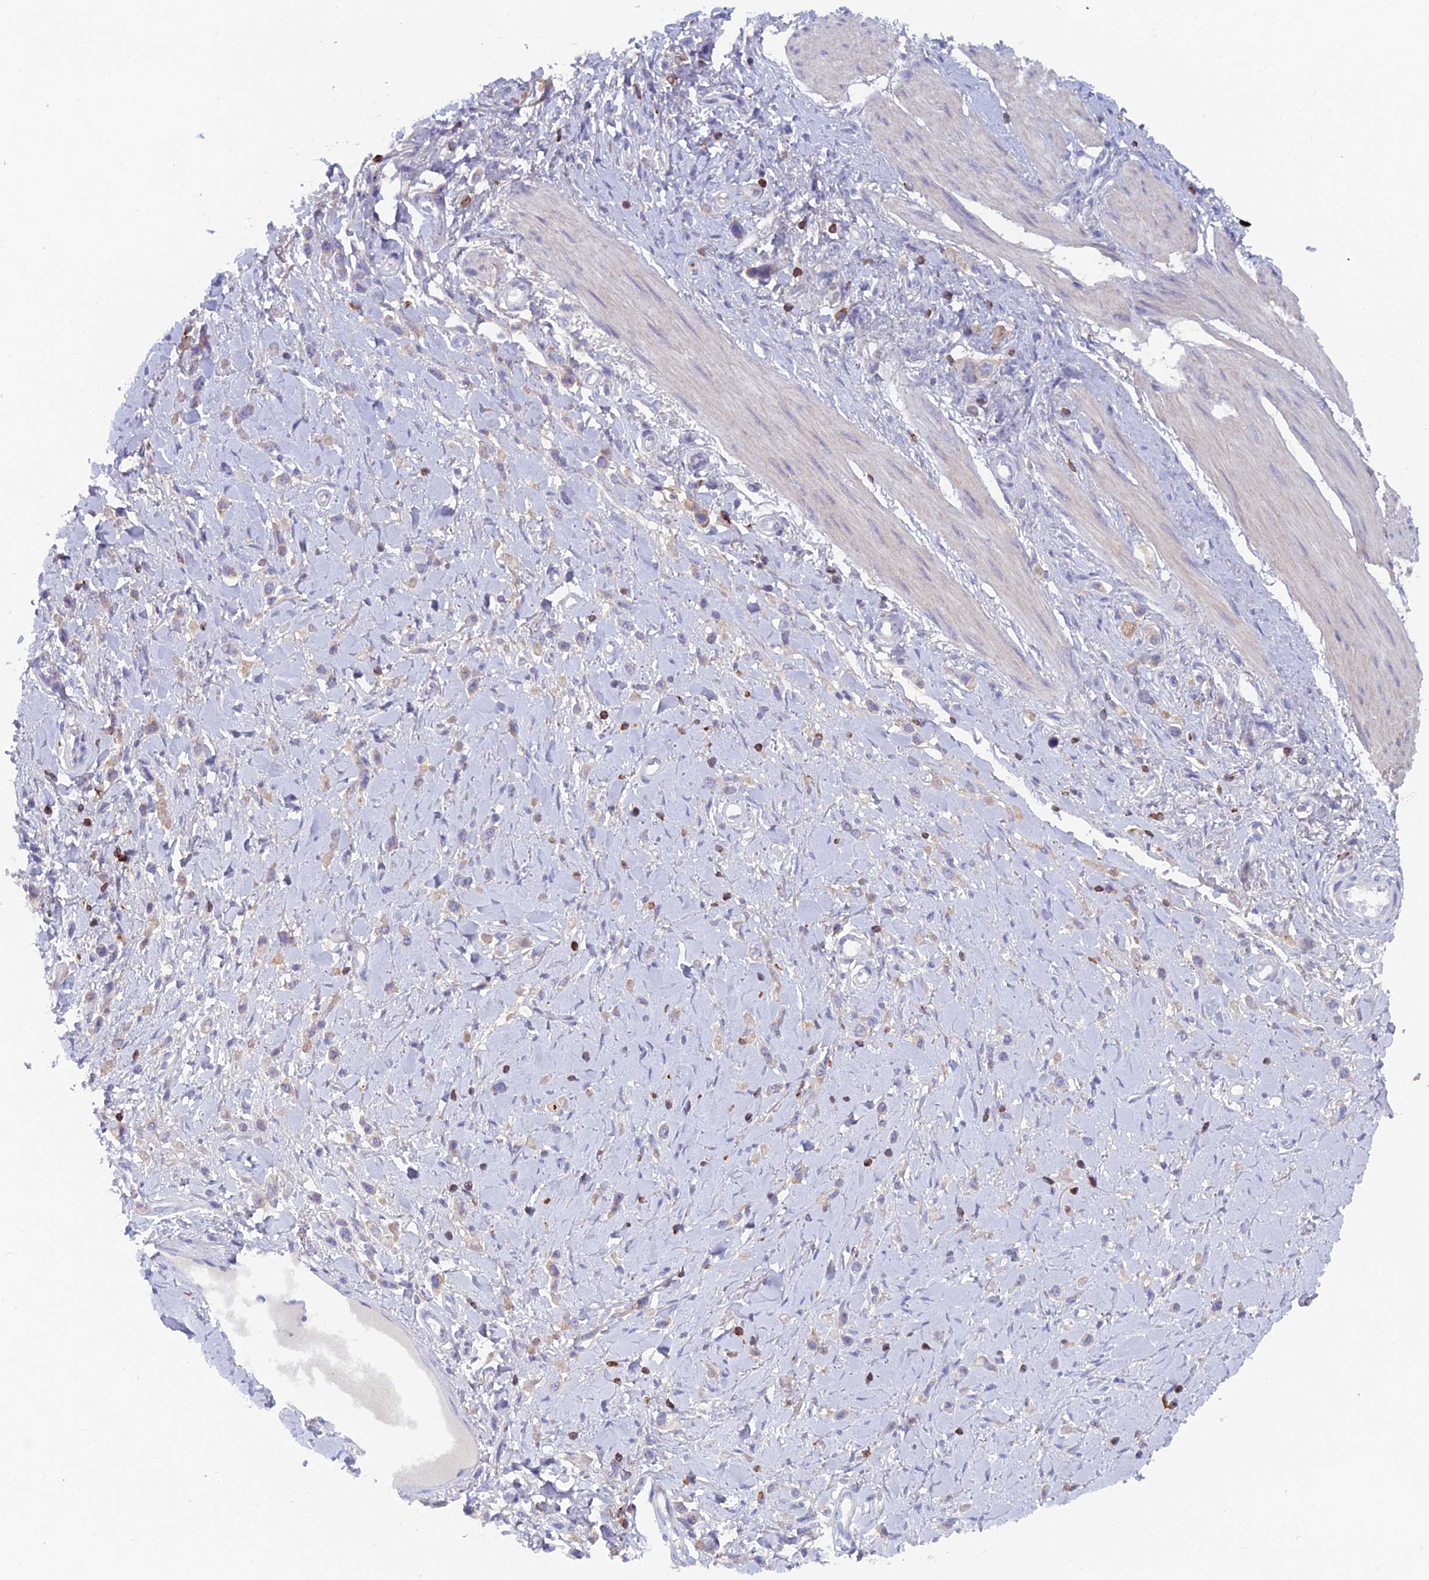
{"staining": {"intensity": "negative", "quantity": "none", "location": "none"}, "tissue": "stomach cancer", "cell_type": "Tumor cells", "image_type": "cancer", "snomed": [{"axis": "morphology", "description": "Adenocarcinoma, NOS"}, {"axis": "topography", "description": "Stomach"}], "caption": "Immunohistochemistry (IHC) of stomach adenocarcinoma reveals no positivity in tumor cells.", "gene": "ABI3BP", "patient": {"sex": "female", "age": 65}}